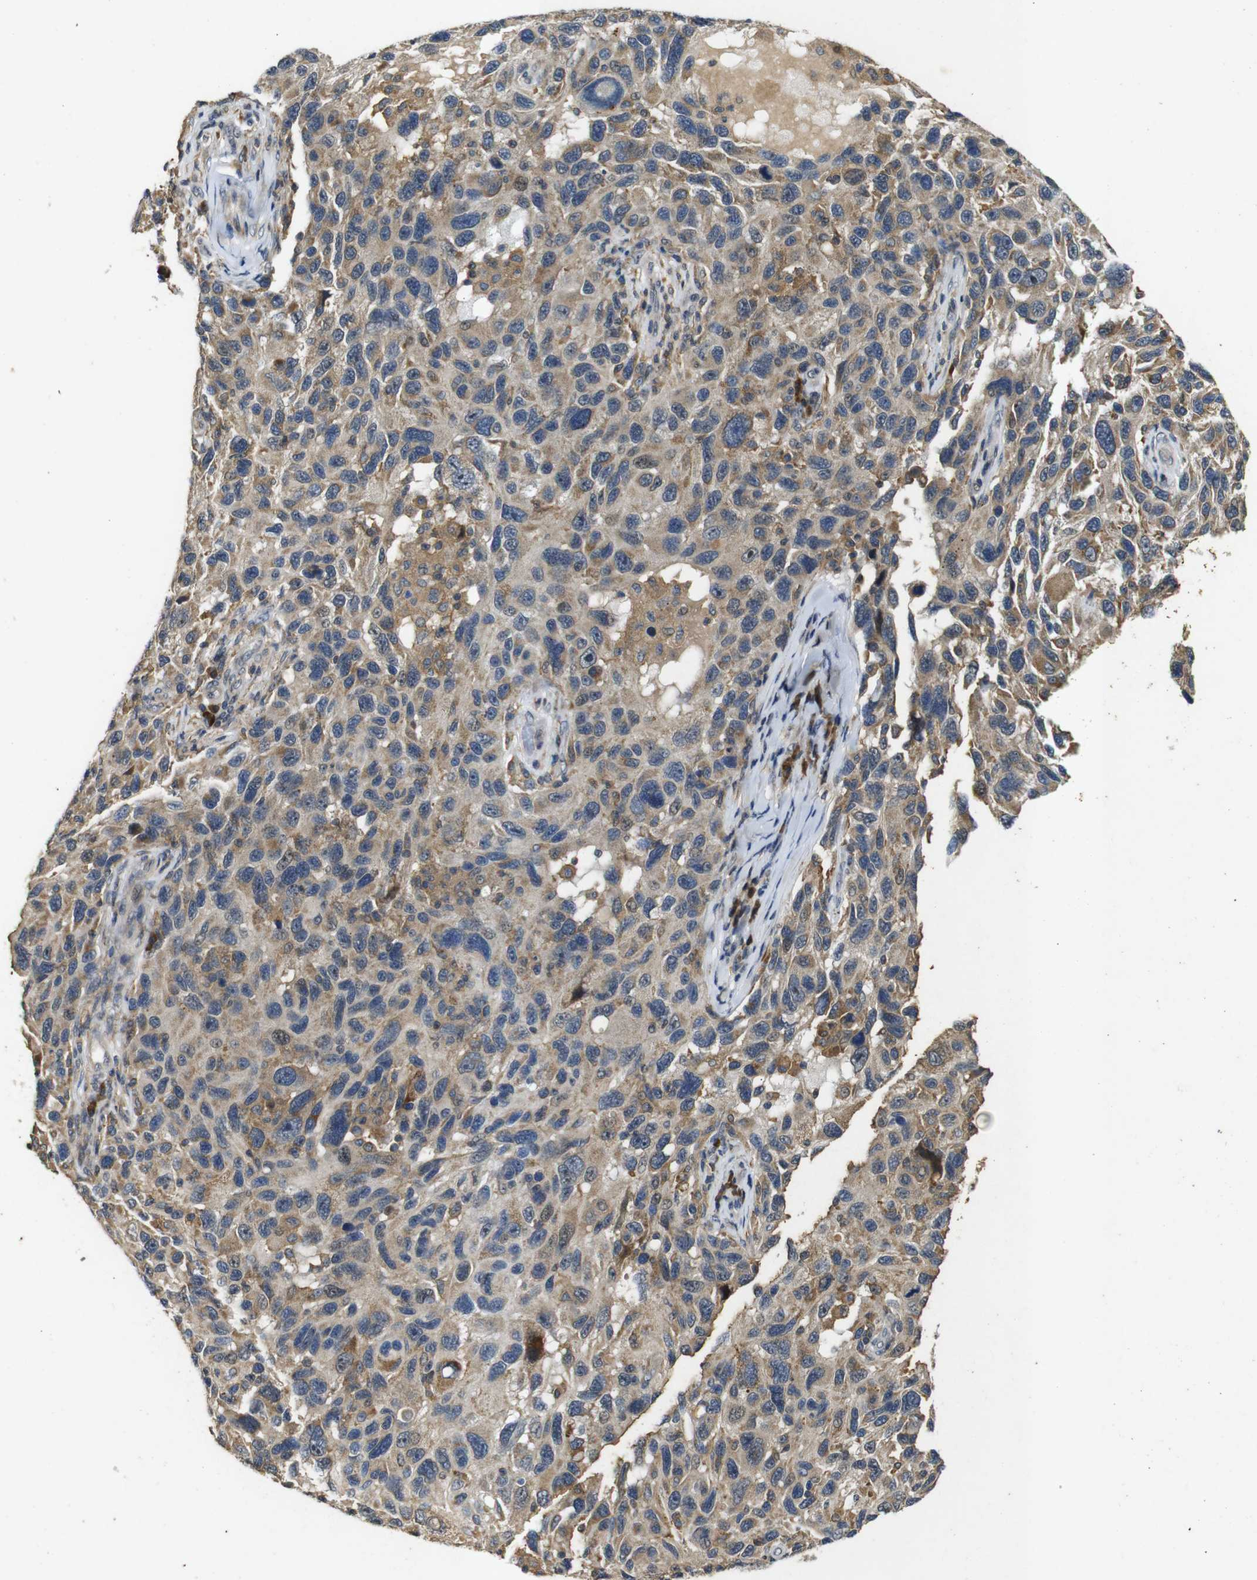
{"staining": {"intensity": "moderate", "quantity": ">75%", "location": "cytoplasmic/membranous"}, "tissue": "melanoma", "cell_type": "Tumor cells", "image_type": "cancer", "snomed": [{"axis": "morphology", "description": "Malignant melanoma, NOS"}, {"axis": "topography", "description": "Skin"}], "caption": "Protein expression analysis of human malignant melanoma reveals moderate cytoplasmic/membranous positivity in approximately >75% of tumor cells.", "gene": "MAGI2", "patient": {"sex": "male", "age": 53}}